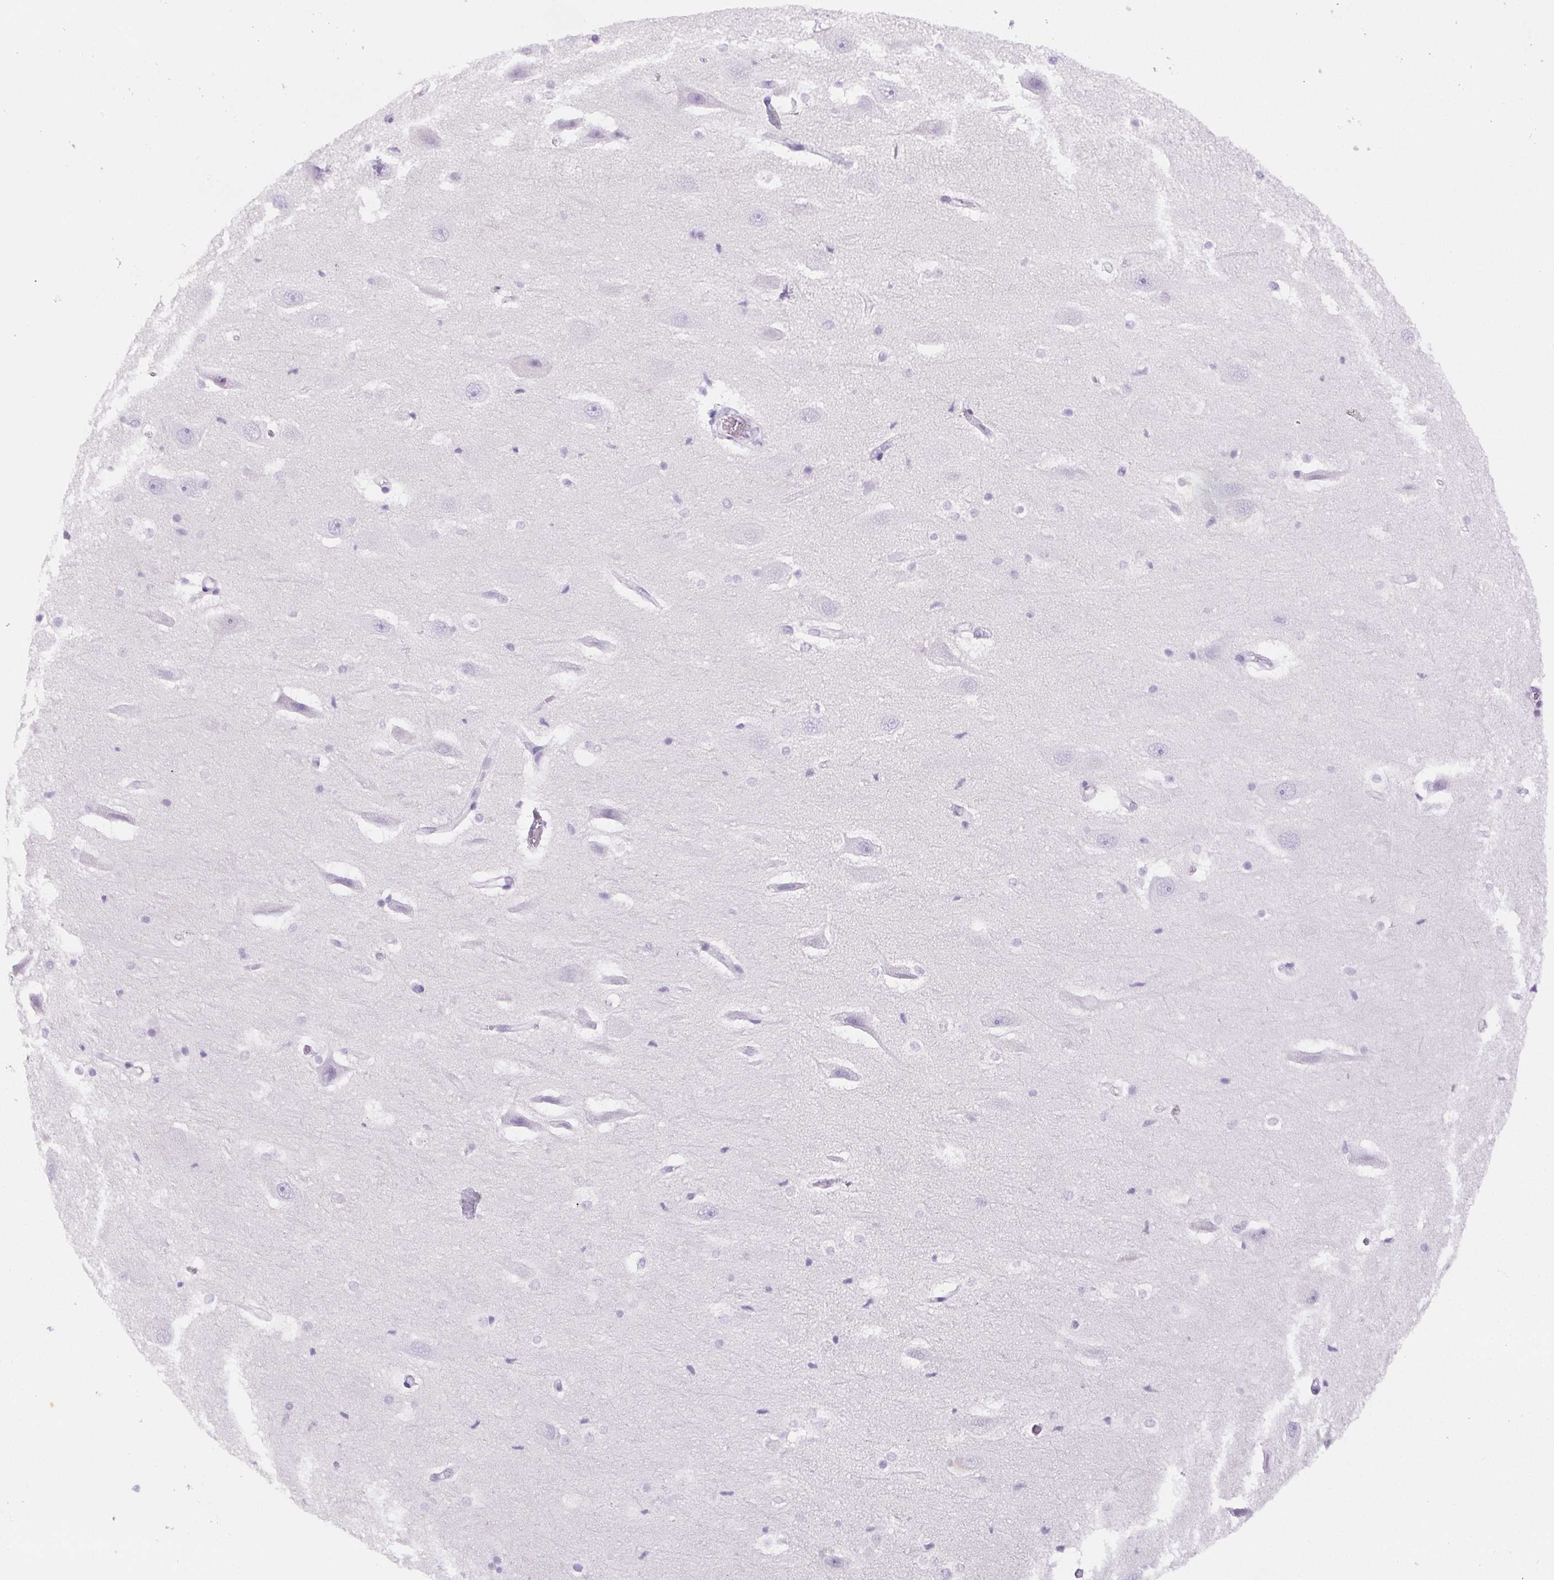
{"staining": {"intensity": "negative", "quantity": "none", "location": "none"}, "tissue": "hippocampus", "cell_type": "Glial cells", "image_type": "normal", "snomed": [{"axis": "morphology", "description": "Normal tissue, NOS"}, {"axis": "topography", "description": "Hippocampus"}], "caption": "Immunohistochemical staining of normal human hippocampus shows no significant positivity in glial cells. Brightfield microscopy of IHC stained with DAB (brown) and hematoxylin (blue), captured at high magnification.", "gene": "BEND2", "patient": {"sex": "male", "age": 26}}